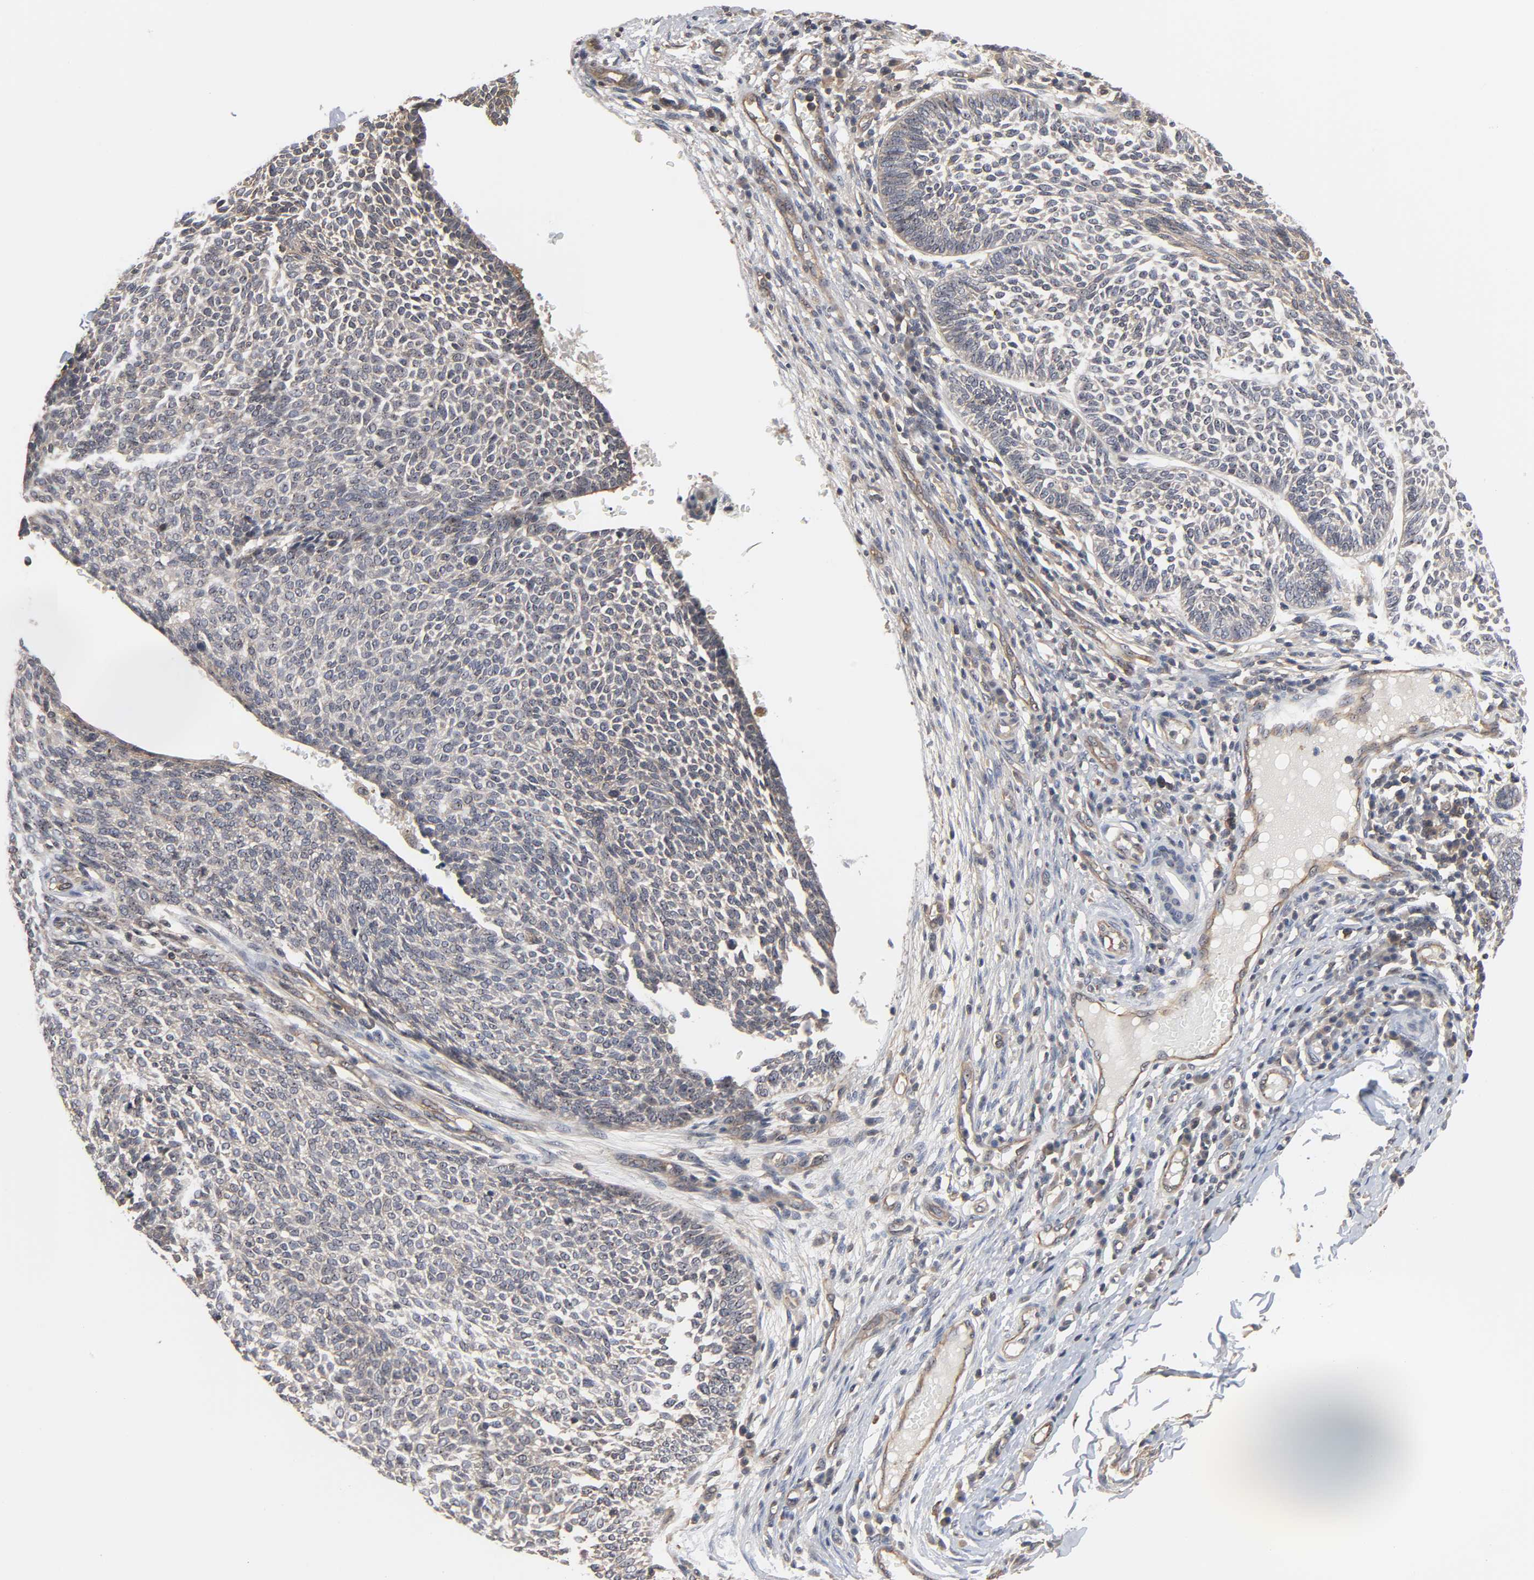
{"staining": {"intensity": "weak", "quantity": "25%-75%", "location": "cytoplasmic/membranous,nuclear"}, "tissue": "skin cancer", "cell_type": "Tumor cells", "image_type": "cancer", "snomed": [{"axis": "morphology", "description": "Normal tissue, NOS"}, {"axis": "morphology", "description": "Basal cell carcinoma"}, {"axis": "topography", "description": "Skin"}], "caption": "High-magnification brightfield microscopy of skin basal cell carcinoma stained with DAB (3,3'-diaminobenzidine) (brown) and counterstained with hematoxylin (blue). tumor cells exhibit weak cytoplasmic/membranous and nuclear positivity is seen in about25%-75% of cells.", "gene": "DDX10", "patient": {"sex": "male", "age": 87}}